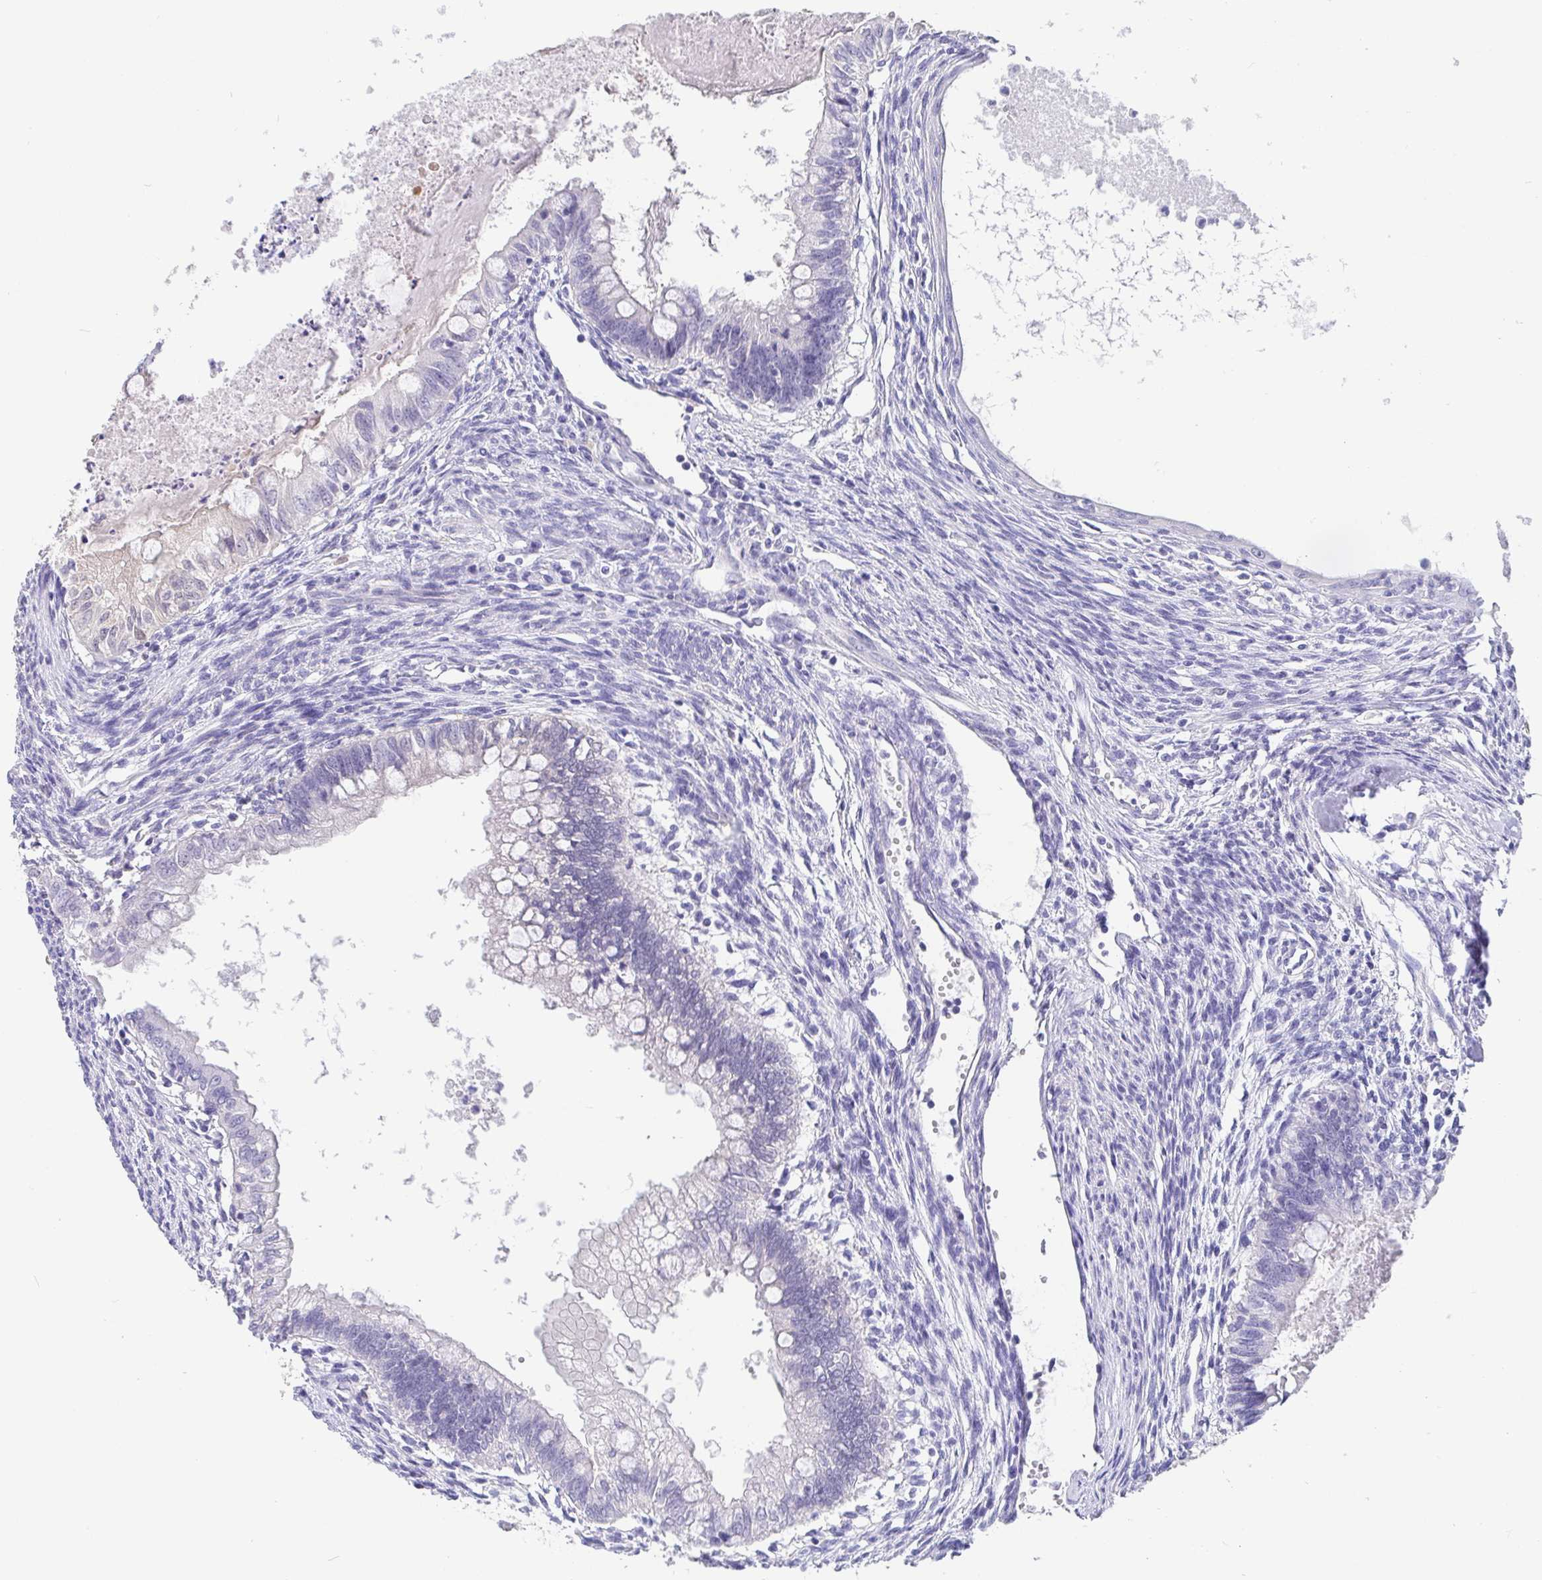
{"staining": {"intensity": "negative", "quantity": "none", "location": "none"}, "tissue": "testis cancer", "cell_type": "Tumor cells", "image_type": "cancer", "snomed": [{"axis": "morphology", "description": "Carcinoma, Embryonal, NOS"}, {"axis": "topography", "description": "Testis"}], "caption": "An immunohistochemistry photomicrograph of testis cancer (embryonal carcinoma) is shown. There is no staining in tumor cells of testis cancer (embryonal carcinoma).", "gene": "IDH1", "patient": {"sex": "male", "age": 37}}